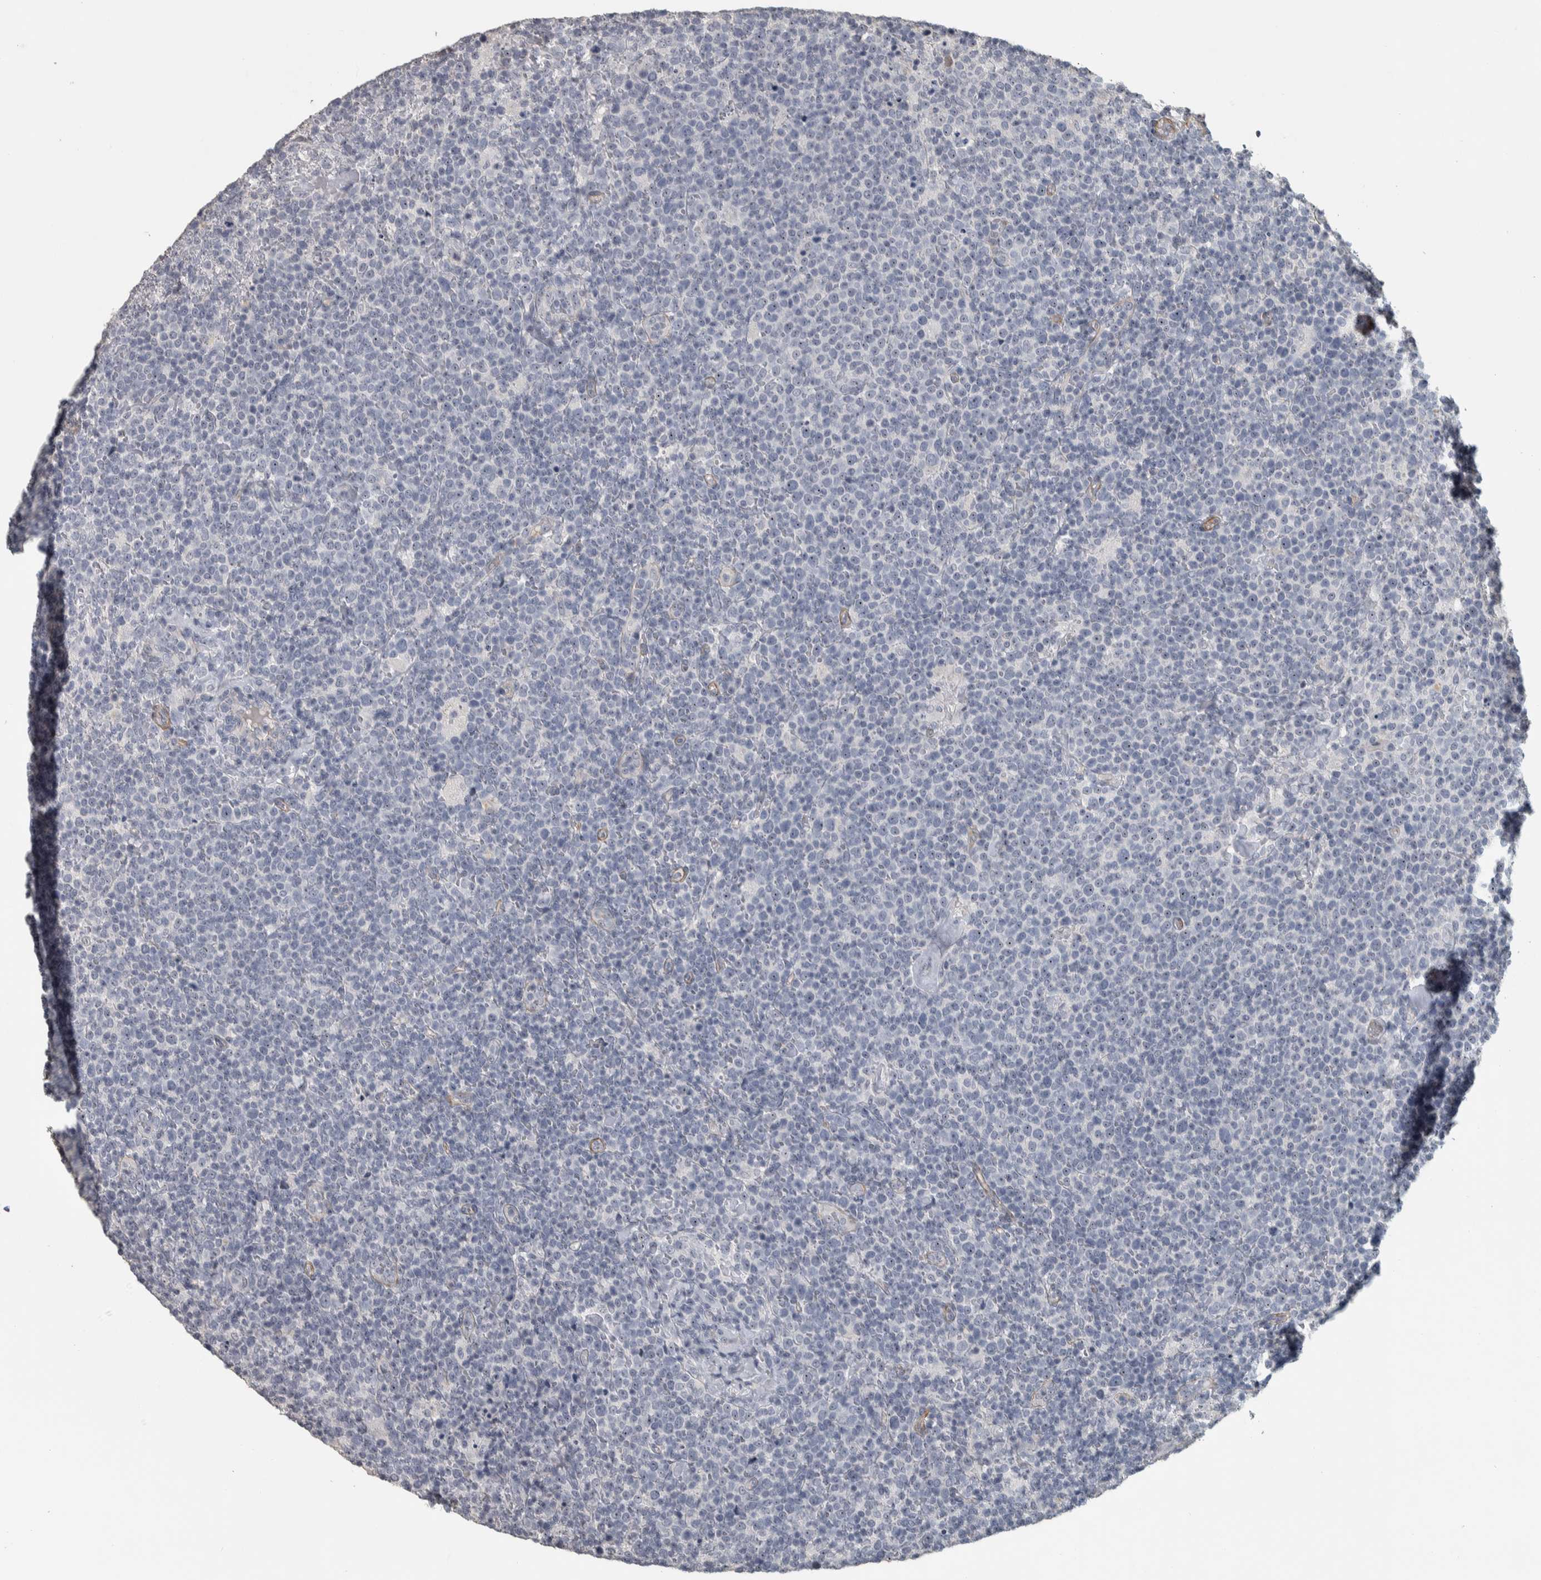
{"staining": {"intensity": "negative", "quantity": "none", "location": "none"}, "tissue": "lymphoma", "cell_type": "Tumor cells", "image_type": "cancer", "snomed": [{"axis": "morphology", "description": "Malignant lymphoma, non-Hodgkin's type, High grade"}, {"axis": "topography", "description": "Lymph node"}], "caption": "Tumor cells show no significant staining in lymphoma.", "gene": "DCAF10", "patient": {"sex": "male", "age": 61}}